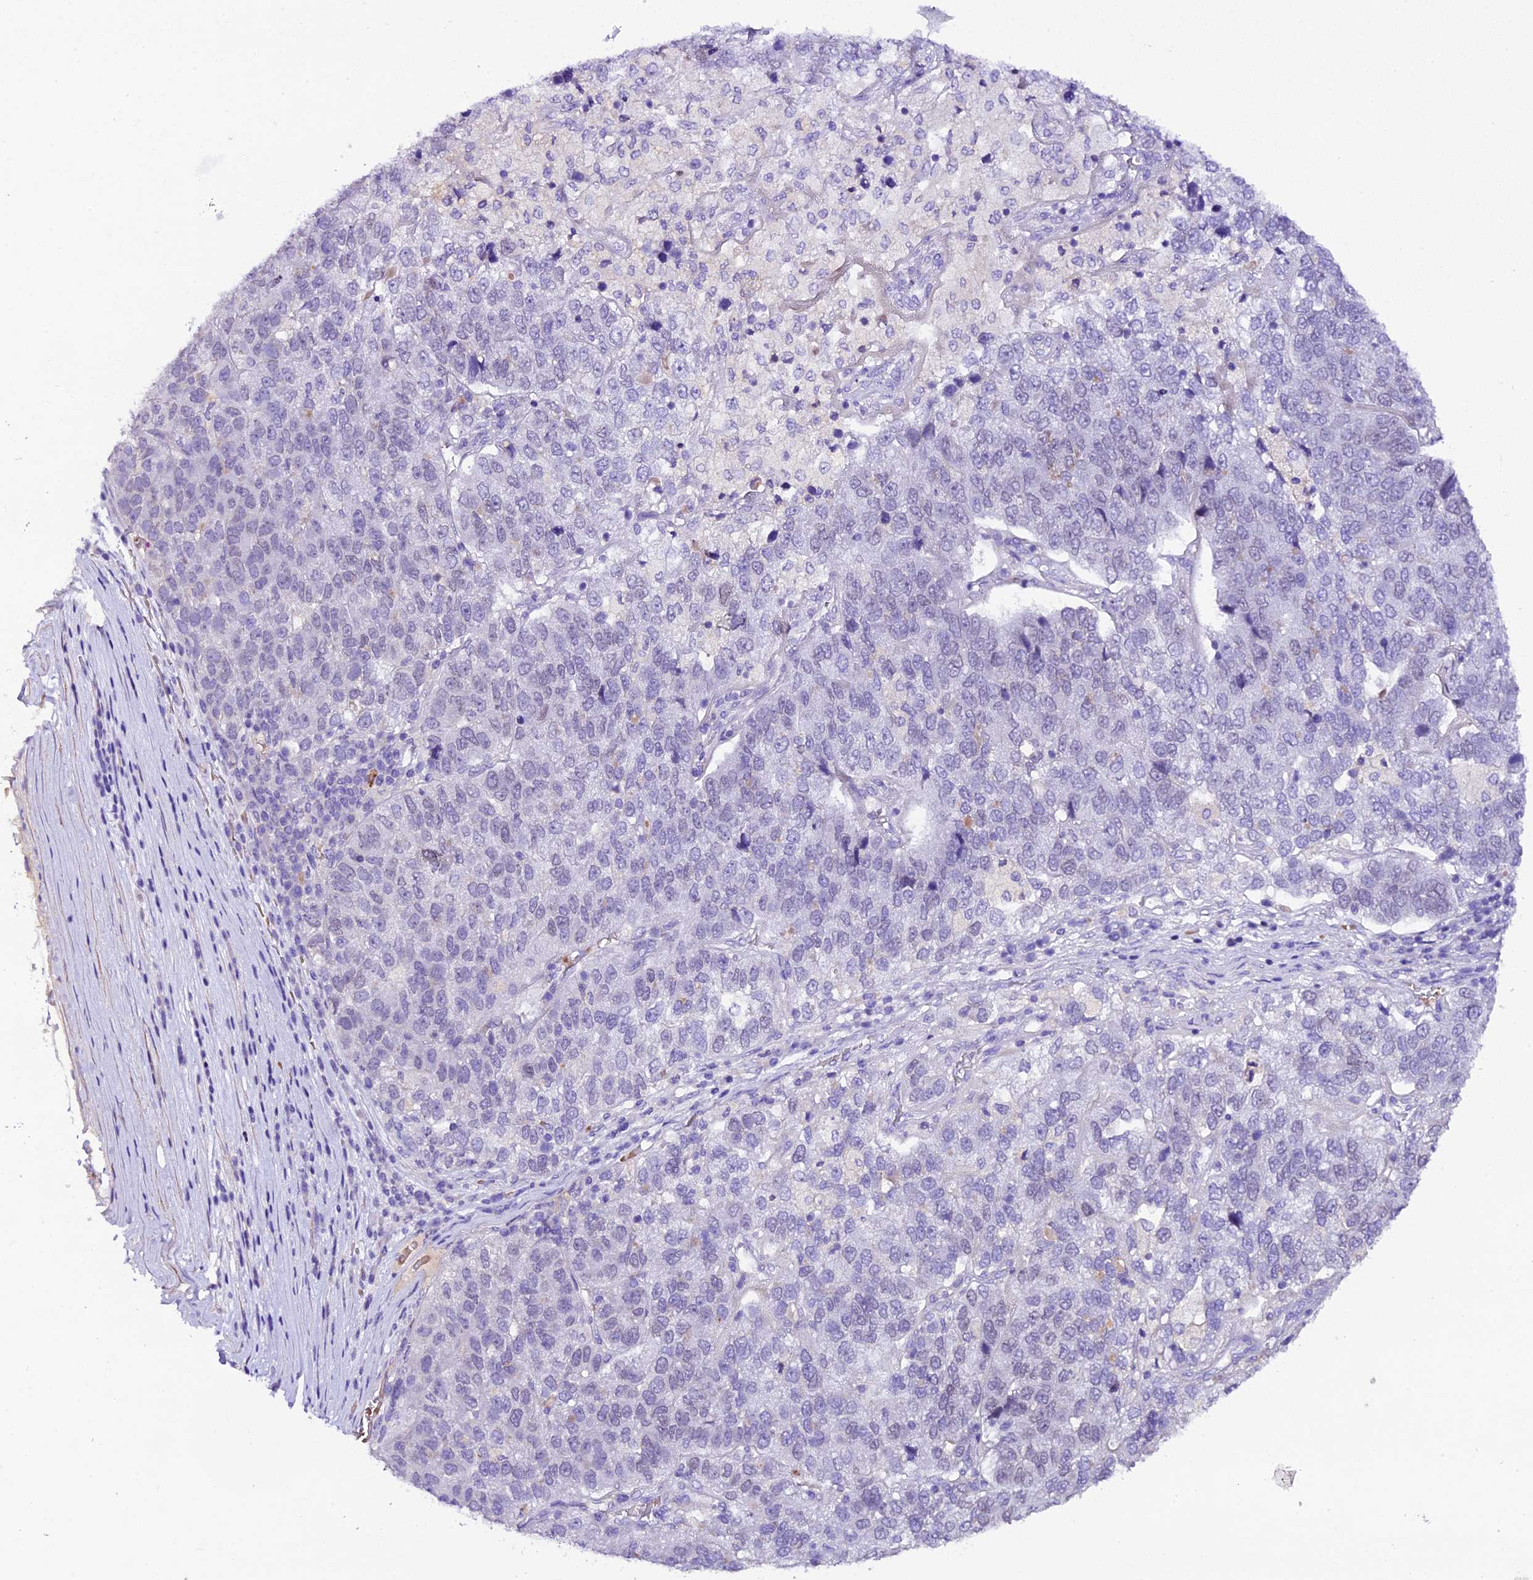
{"staining": {"intensity": "negative", "quantity": "none", "location": "none"}, "tissue": "pancreatic cancer", "cell_type": "Tumor cells", "image_type": "cancer", "snomed": [{"axis": "morphology", "description": "Adenocarcinoma, NOS"}, {"axis": "topography", "description": "Pancreas"}], "caption": "Pancreatic adenocarcinoma stained for a protein using IHC displays no positivity tumor cells.", "gene": "MEX3B", "patient": {"sex": "female", "age": 61}}